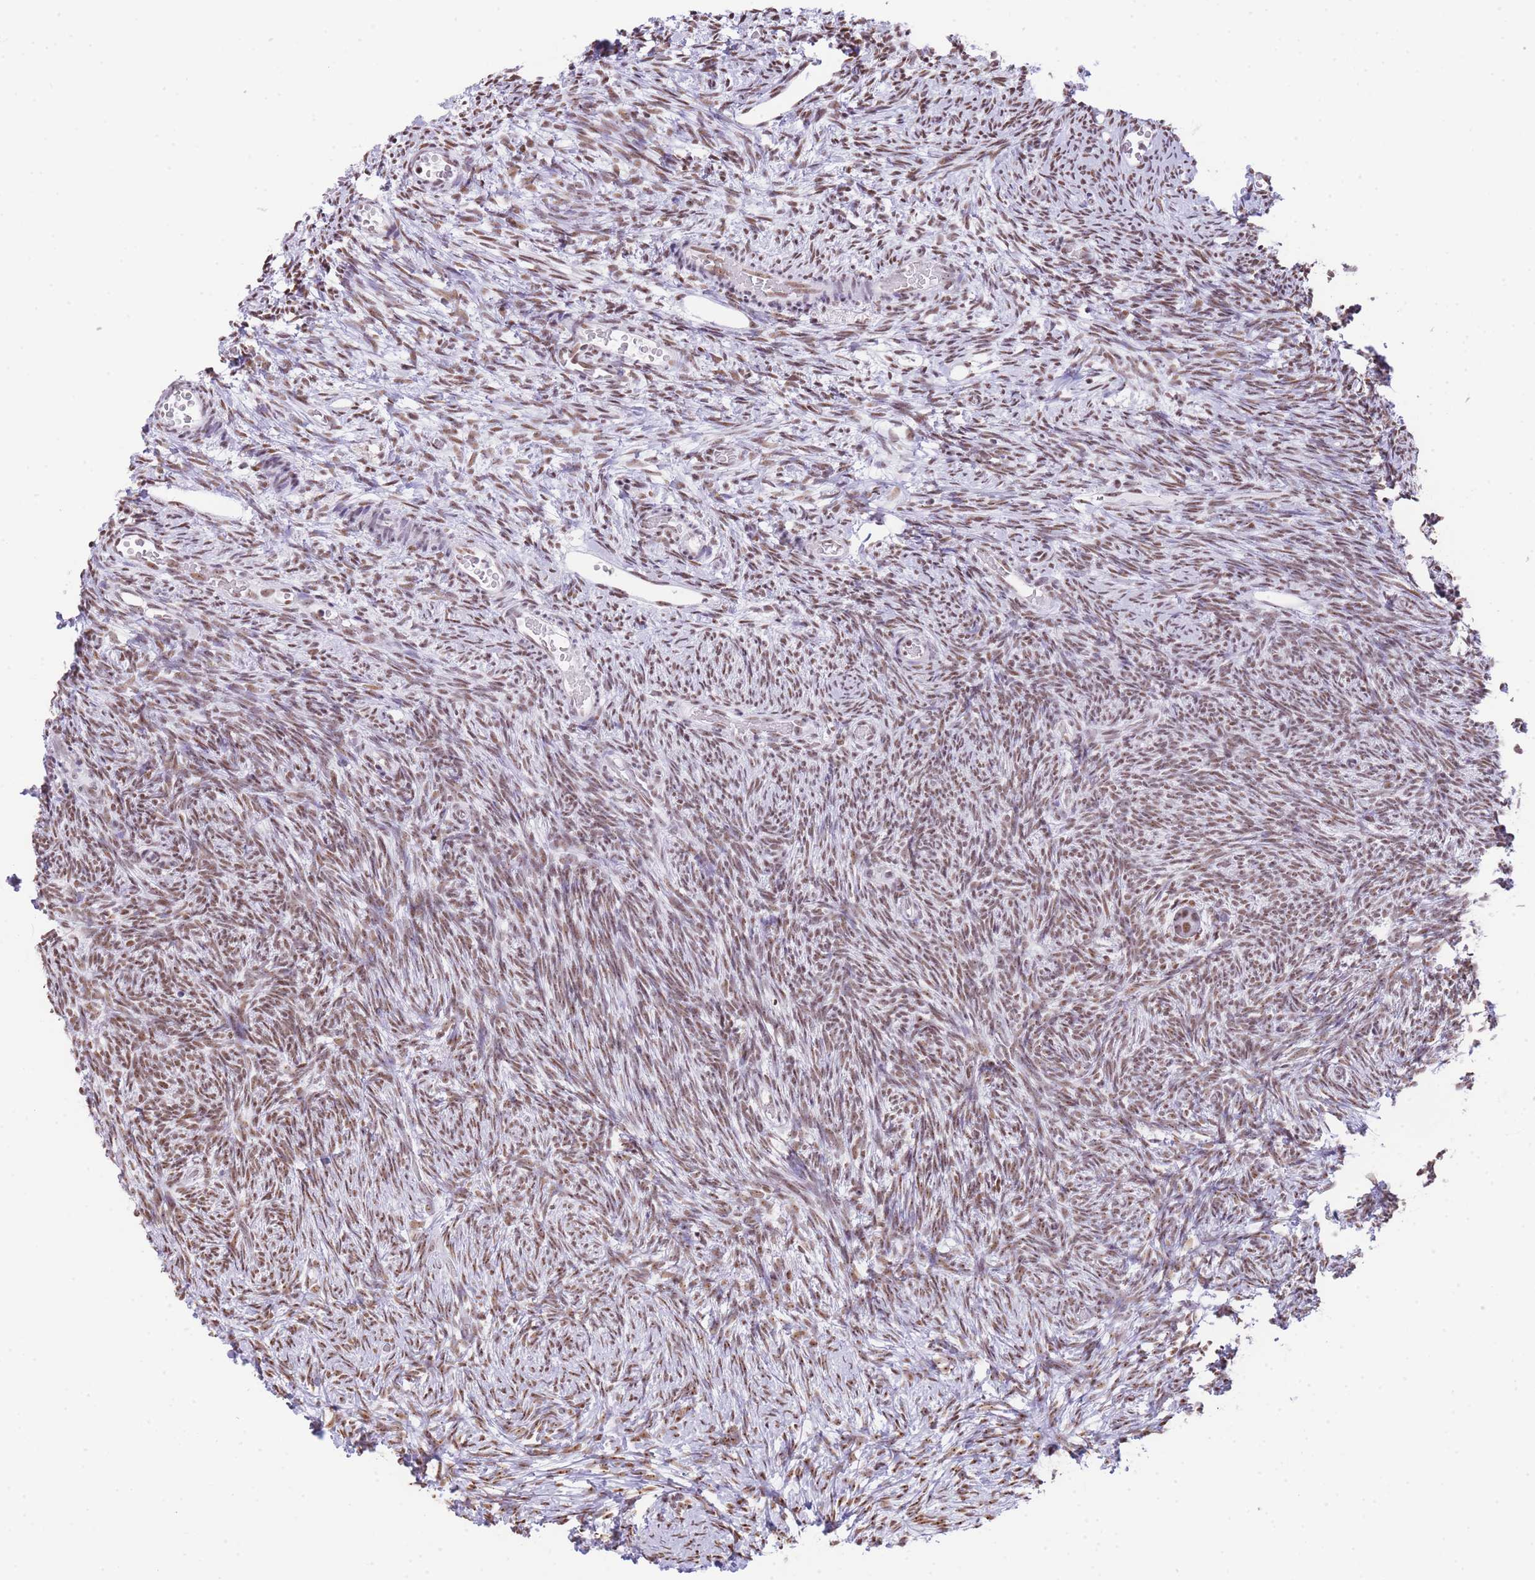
{"staining": {"intensity": "moderate", "quantity": ">75%", "location": "nuclear"}, "tissue": "ovary", "cell_type": "Ovarian stroma cells", "image_type": "normal", "snomed": [{"axis": "morphology", "description": "Normal tissue, NOS"}, {"axis": "topography", "description": "Ovary"}], "caption": "Immunohistochemistry (DAB (3,3'-diaminobenzidine)) staining of benign ovary exhibits moderate nuclear protein staining in approximately >75% of ovarian stroma cells.", "gene": "EVC2", "patient": {"sex": "female", "age": 39}}